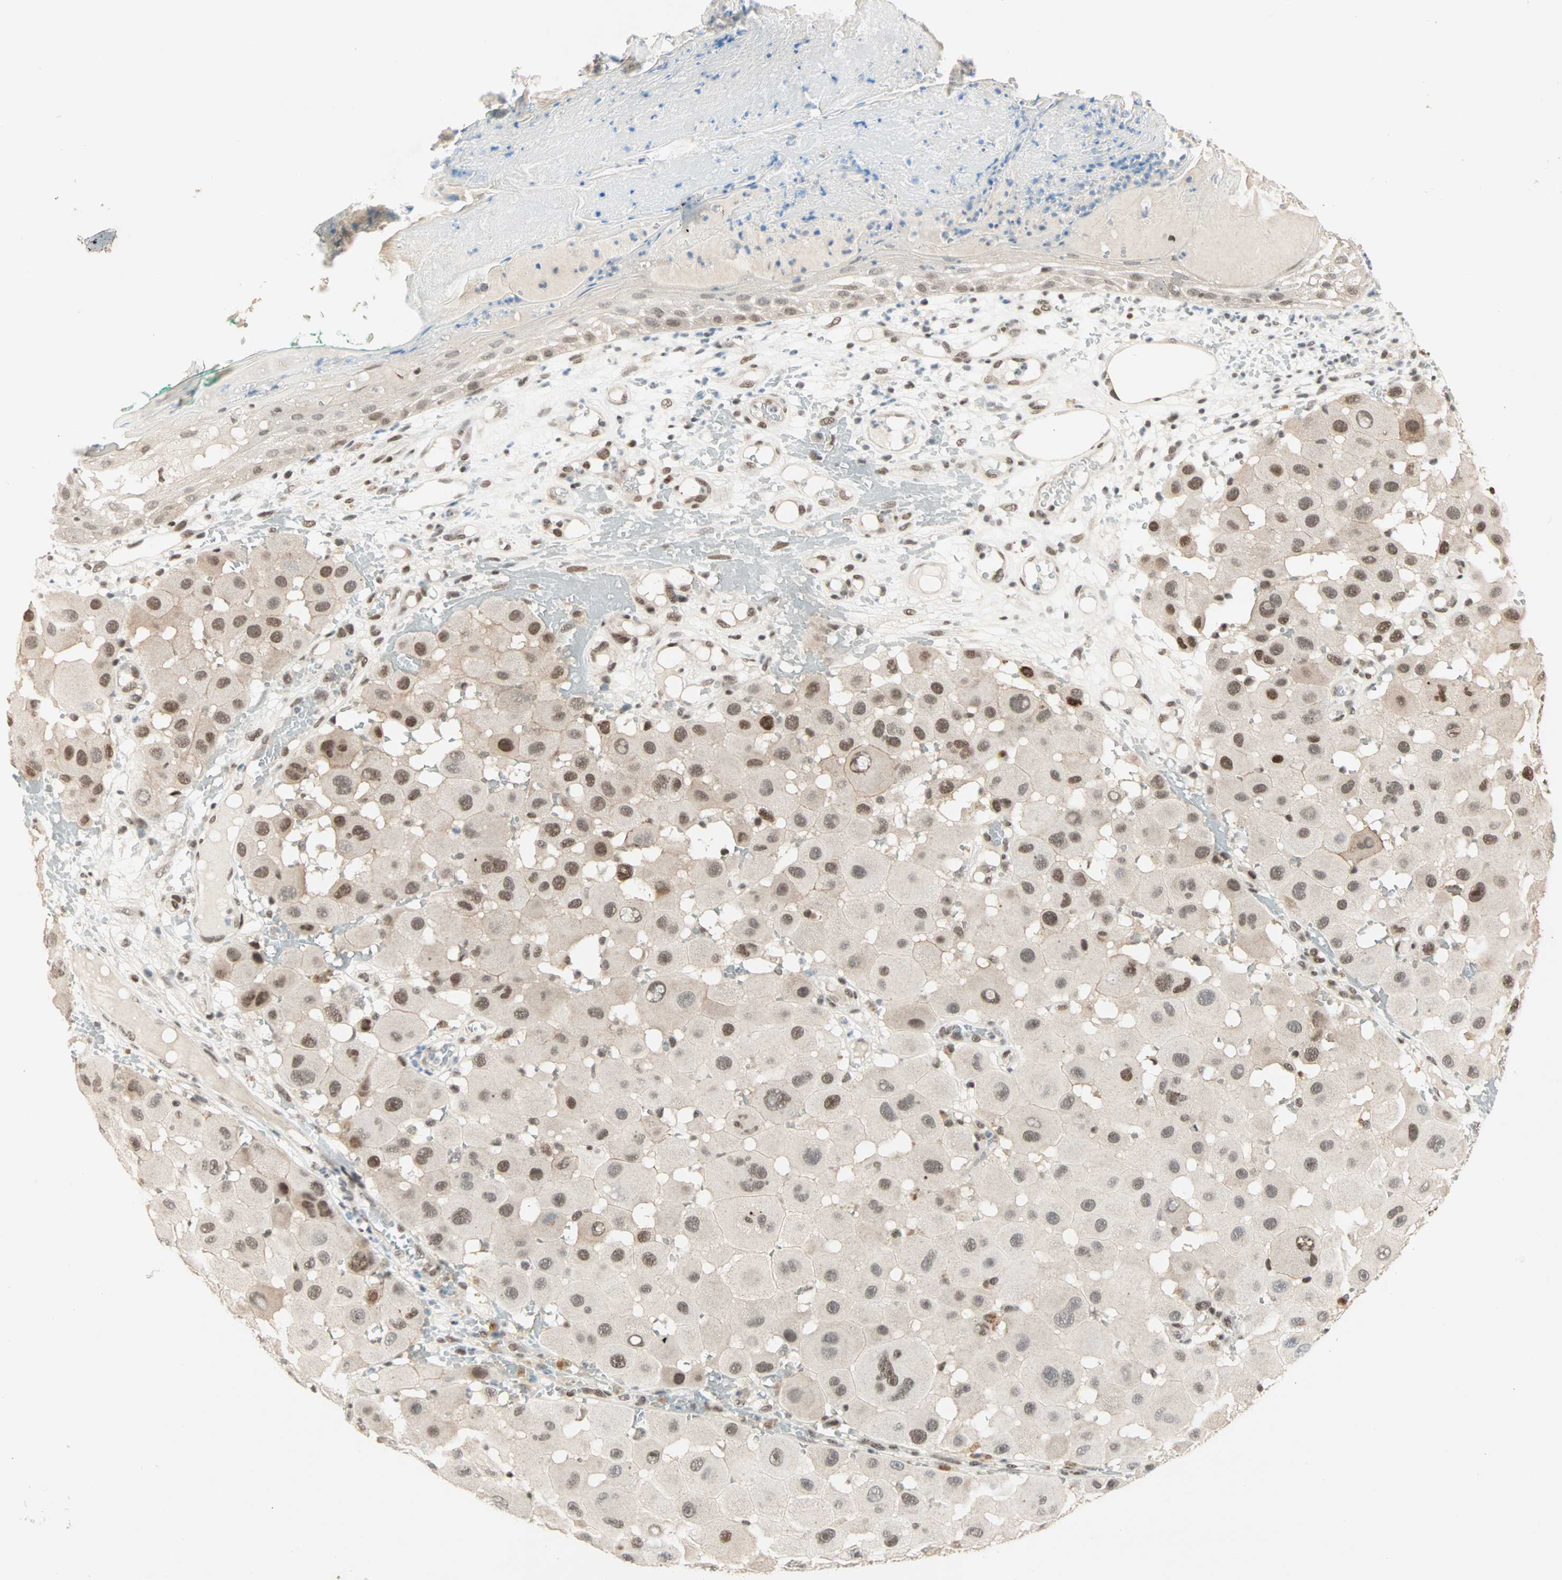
{"staining": {"intensity": "moderate", "quantity": ">75%", "location": "nuclear"}, "tissue": "melanoma", "cell_type": "Tumor cells", "image_type": "cancer", "snomed": [{"axis": "morphology", "description": "Malignant melanoma, NOS"}, {"axis": "topography", "description": "Skin"}], "caption": "Protein staining of melanoma tissue demonstrates moderate nuclear staining in approximately >75% of tumor cells.", "gene": "BLM", "patient": {"sex": "female", "age": 81}}